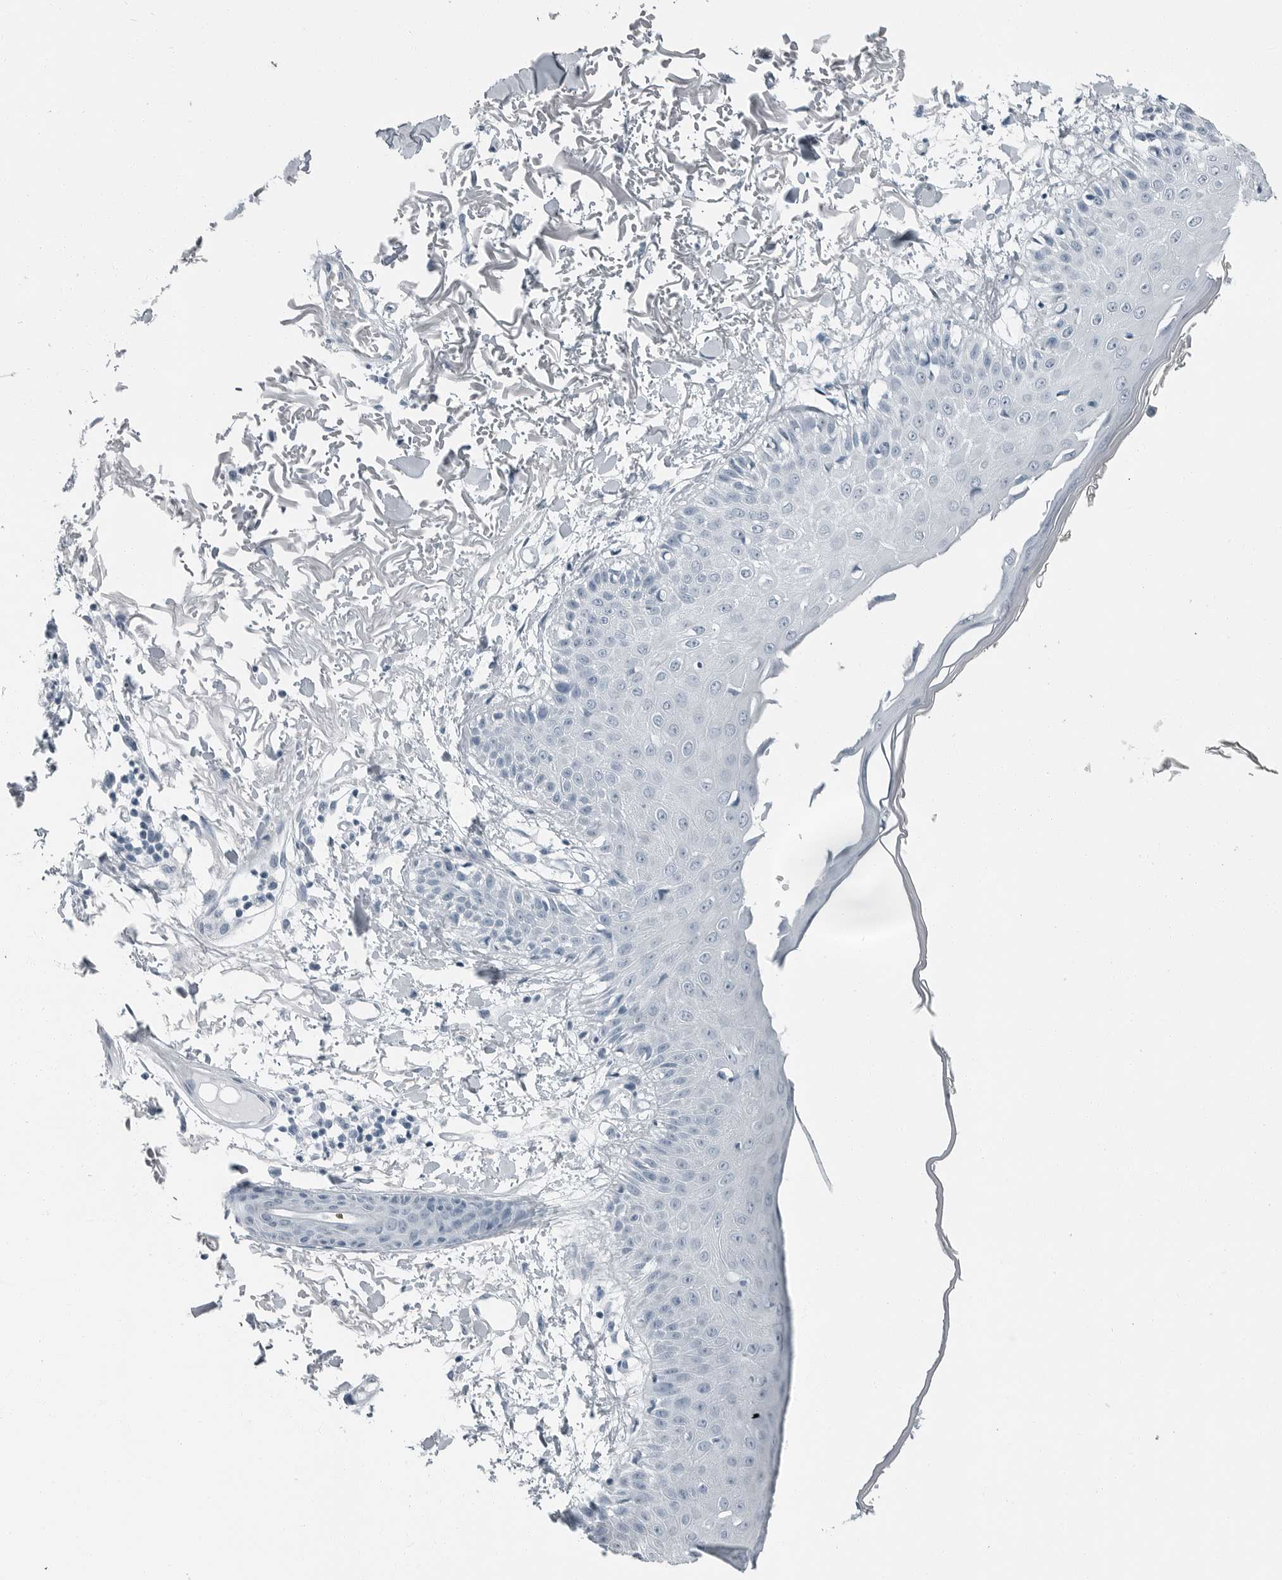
{"staining": {"intensity": "negative", "quantity": "none", "location": "none"}, "tissue": "skin", "cell_type": "Fibroblasts", "image_type": "normal", "snomed": [{"axis": "morphology", "description": "Normal tissue, NOS"}, {"axis": "morphology", "description": "Squamous cell carcinoma, NOS"}, {"axis": "topography", "description": "Skin"}, {"axis": "topography", "description": "Peripheral nerve tissue"}], "caption": "This image is of benign skin stained with immunohistochemistry to label a protein in brown with the nuclei are counter-stained blue. There is no positivity in fibroblasts.", "gene": "FABP6", "patient": {"sex": "male", "age": 83}}